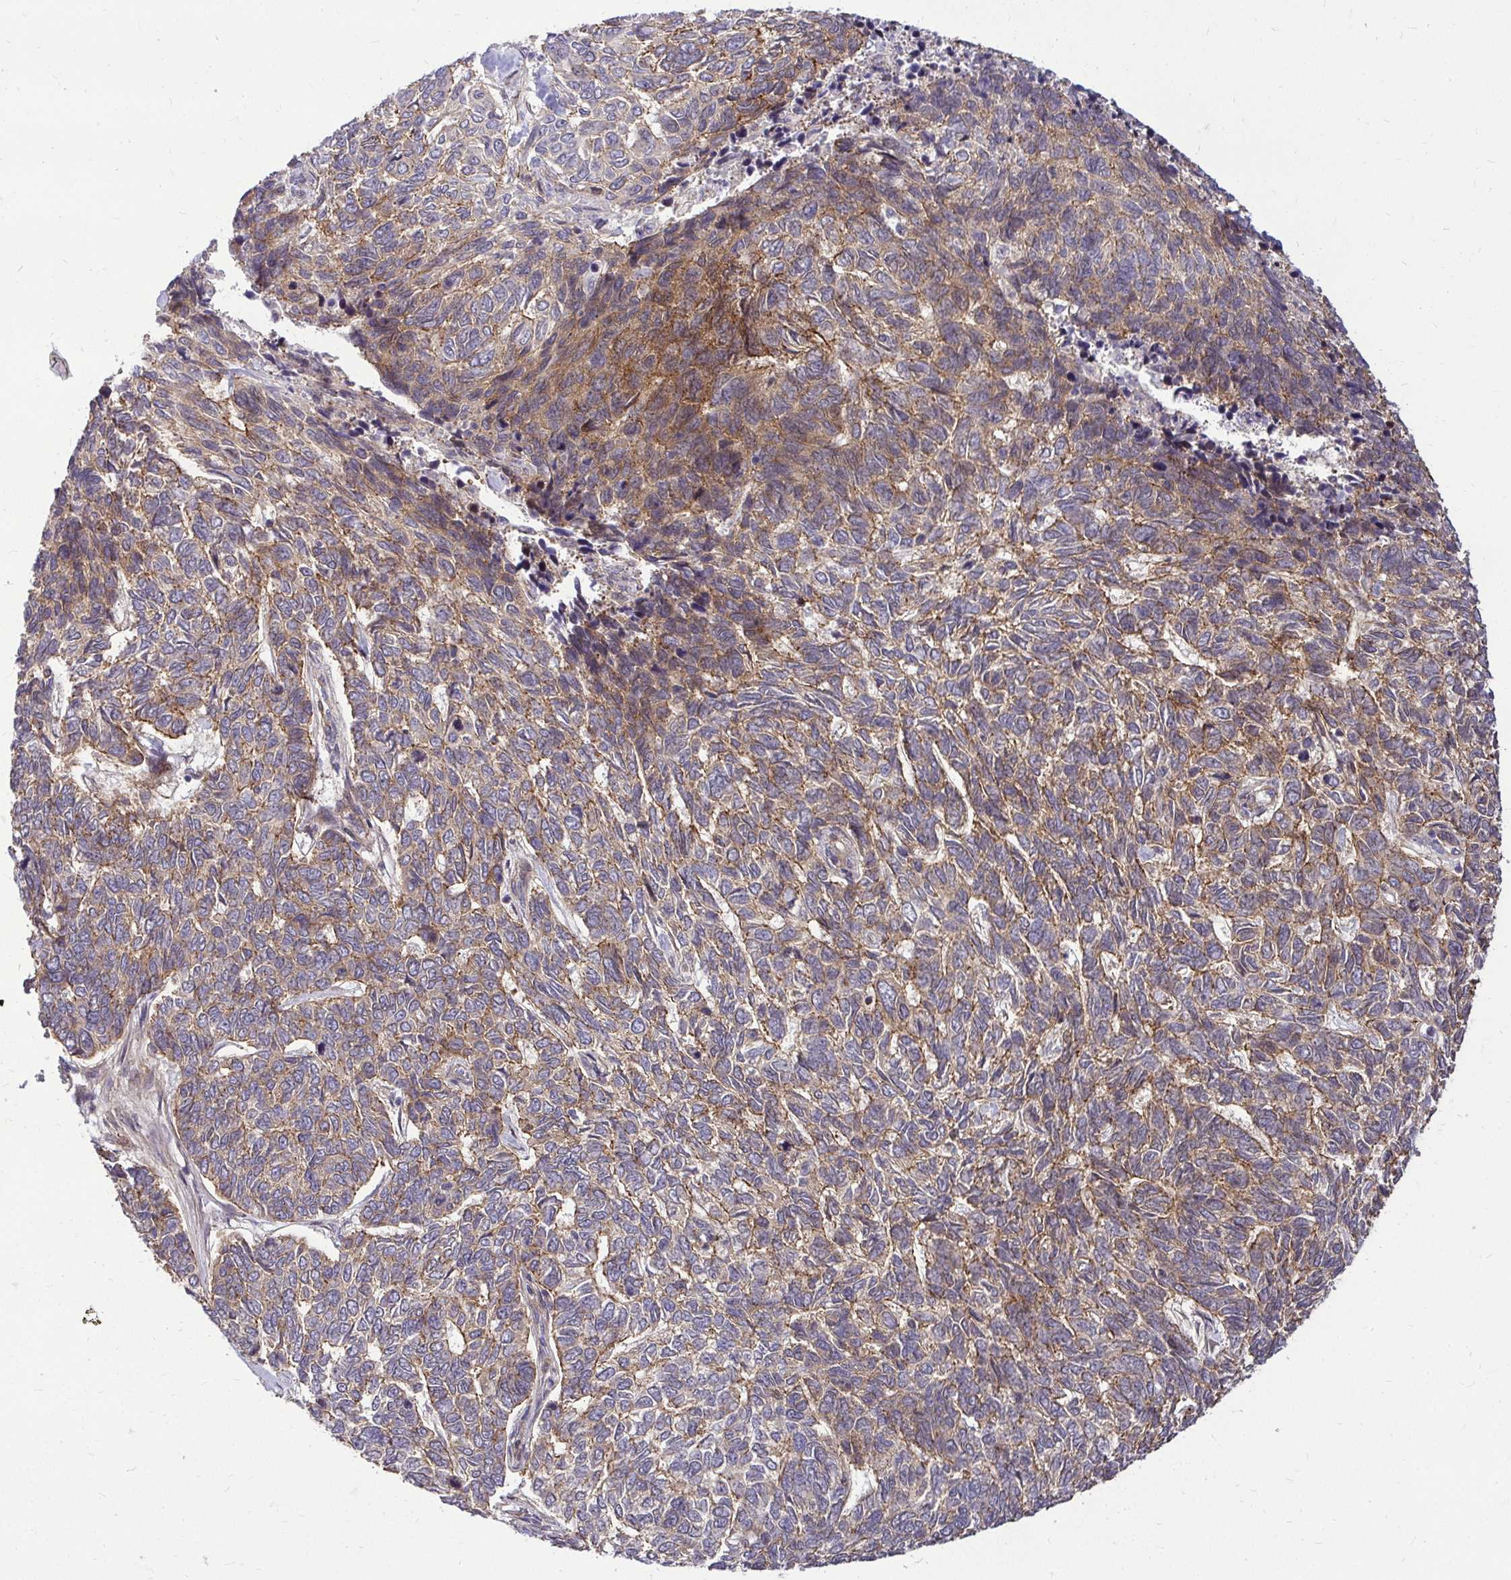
{"staining": {"intensity": "weak", "quantity": ">75%", "location": "cytoplasmic/membranous"}, "tissue": "skin cancer", "cell_type": "Tumor cells", "image_type": "cancer", "snomed": [{"axis": "morphology", "description": "Basal cell carcinoma"}, {"axis": "topography", "description": "Skin"}], "caption": "Skin cancer (basal cell carcinoma) stained for a protein exhibits weak cytoplasmic/membranous positivity in tumor cells.", "gene": "TRIP6", "patient": {"sex": "female", "age": 65}}